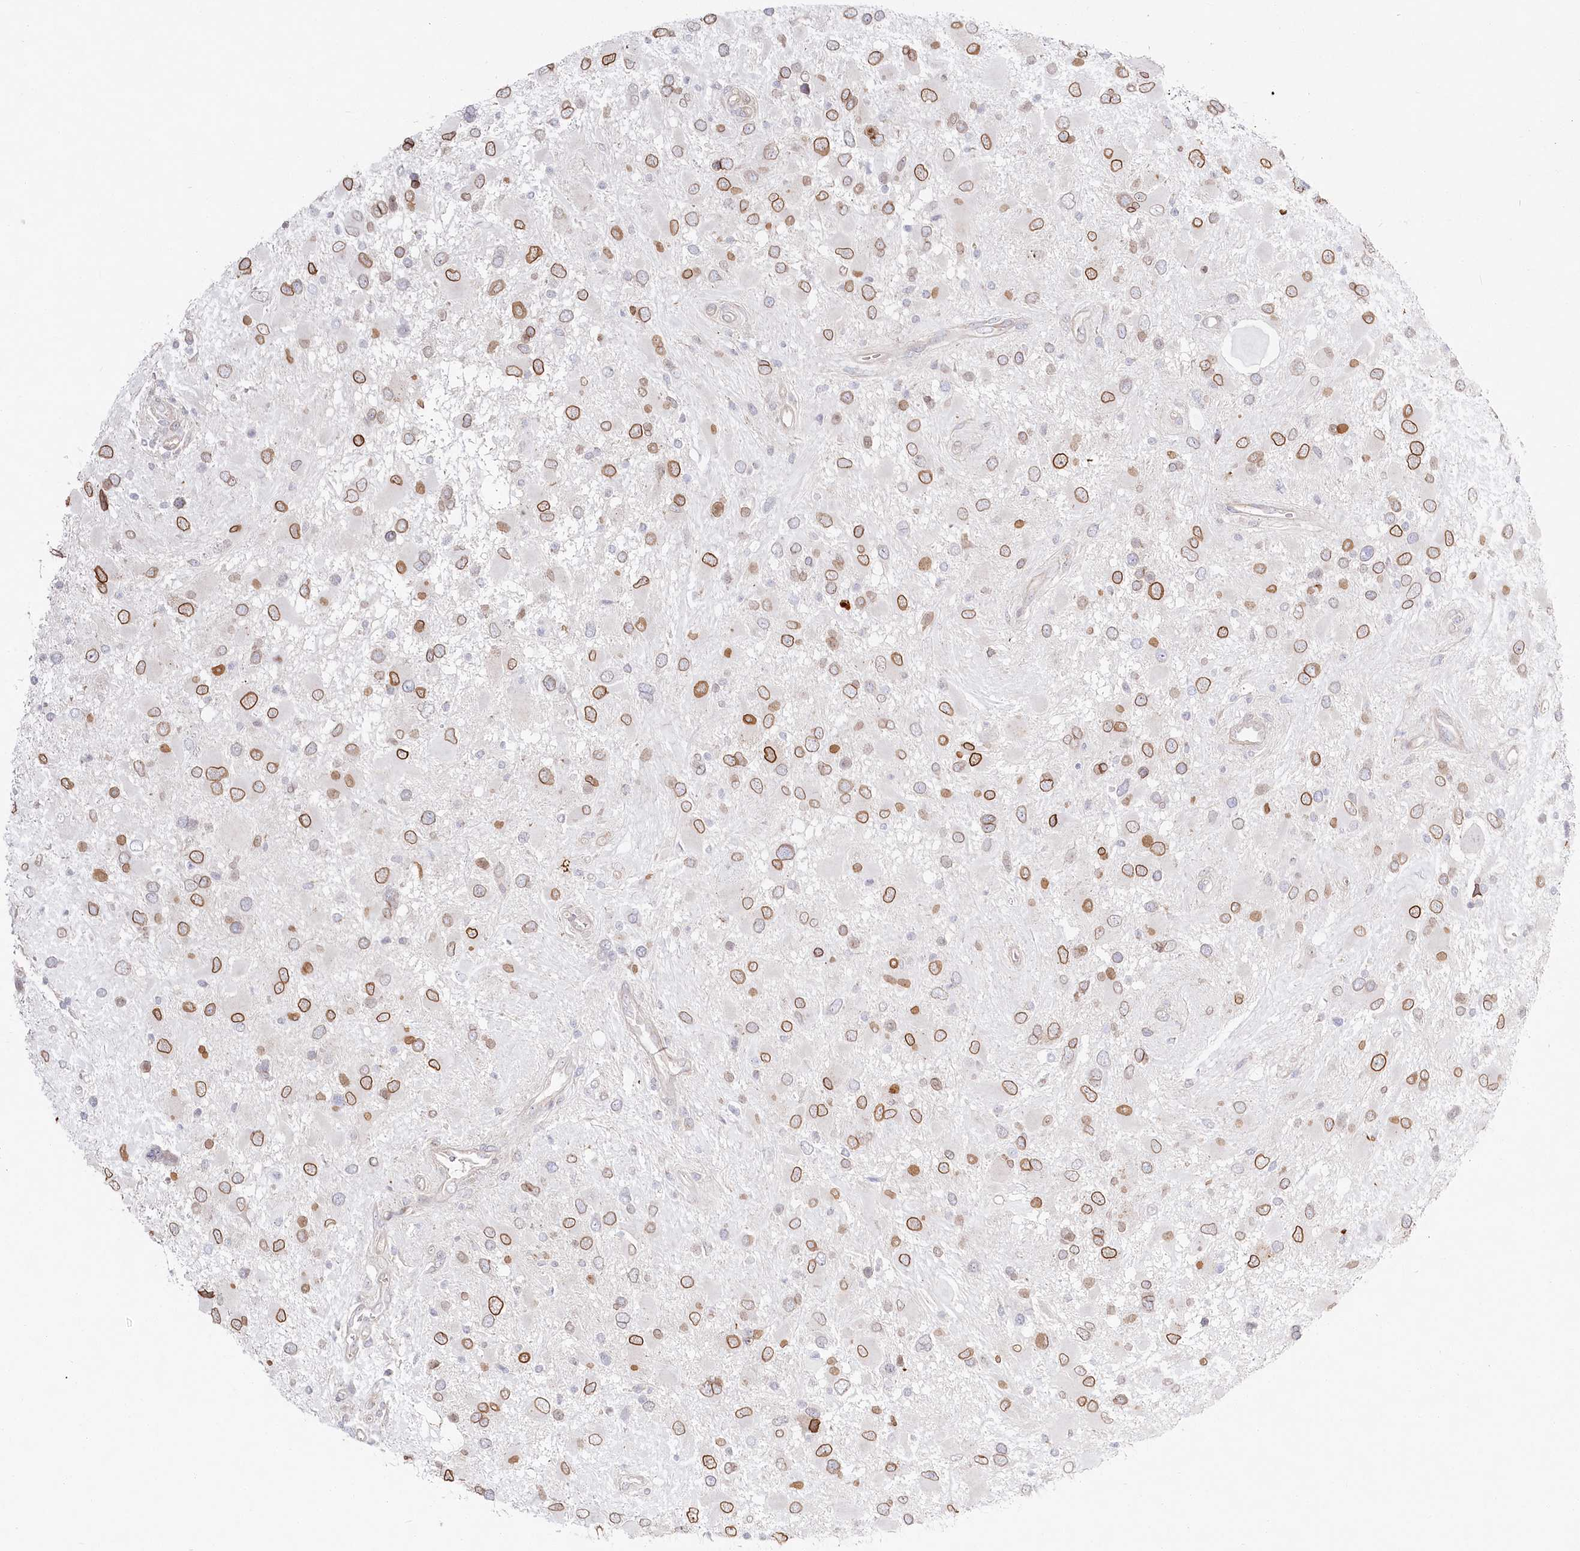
{"staining": {"intensity": "moderate", "quantity": ">75%", "location": "cytoplasmic/membranous,nuclear"}, "tissue": "glioma", "cell_type": "Tumor cells", "image_type": "cancer", "snomed": [{"axis": "morphology", "description": "Glioma, malignant, High grade"}, {"axis": "topography", "description": "Brain"}], "caption": "High-grade glioma (malignant) stained with a protein marker exhibits moderate staining in tumor cells.", "gene": "SPINK13", "patient": {"sex": "male", "age": 53}}